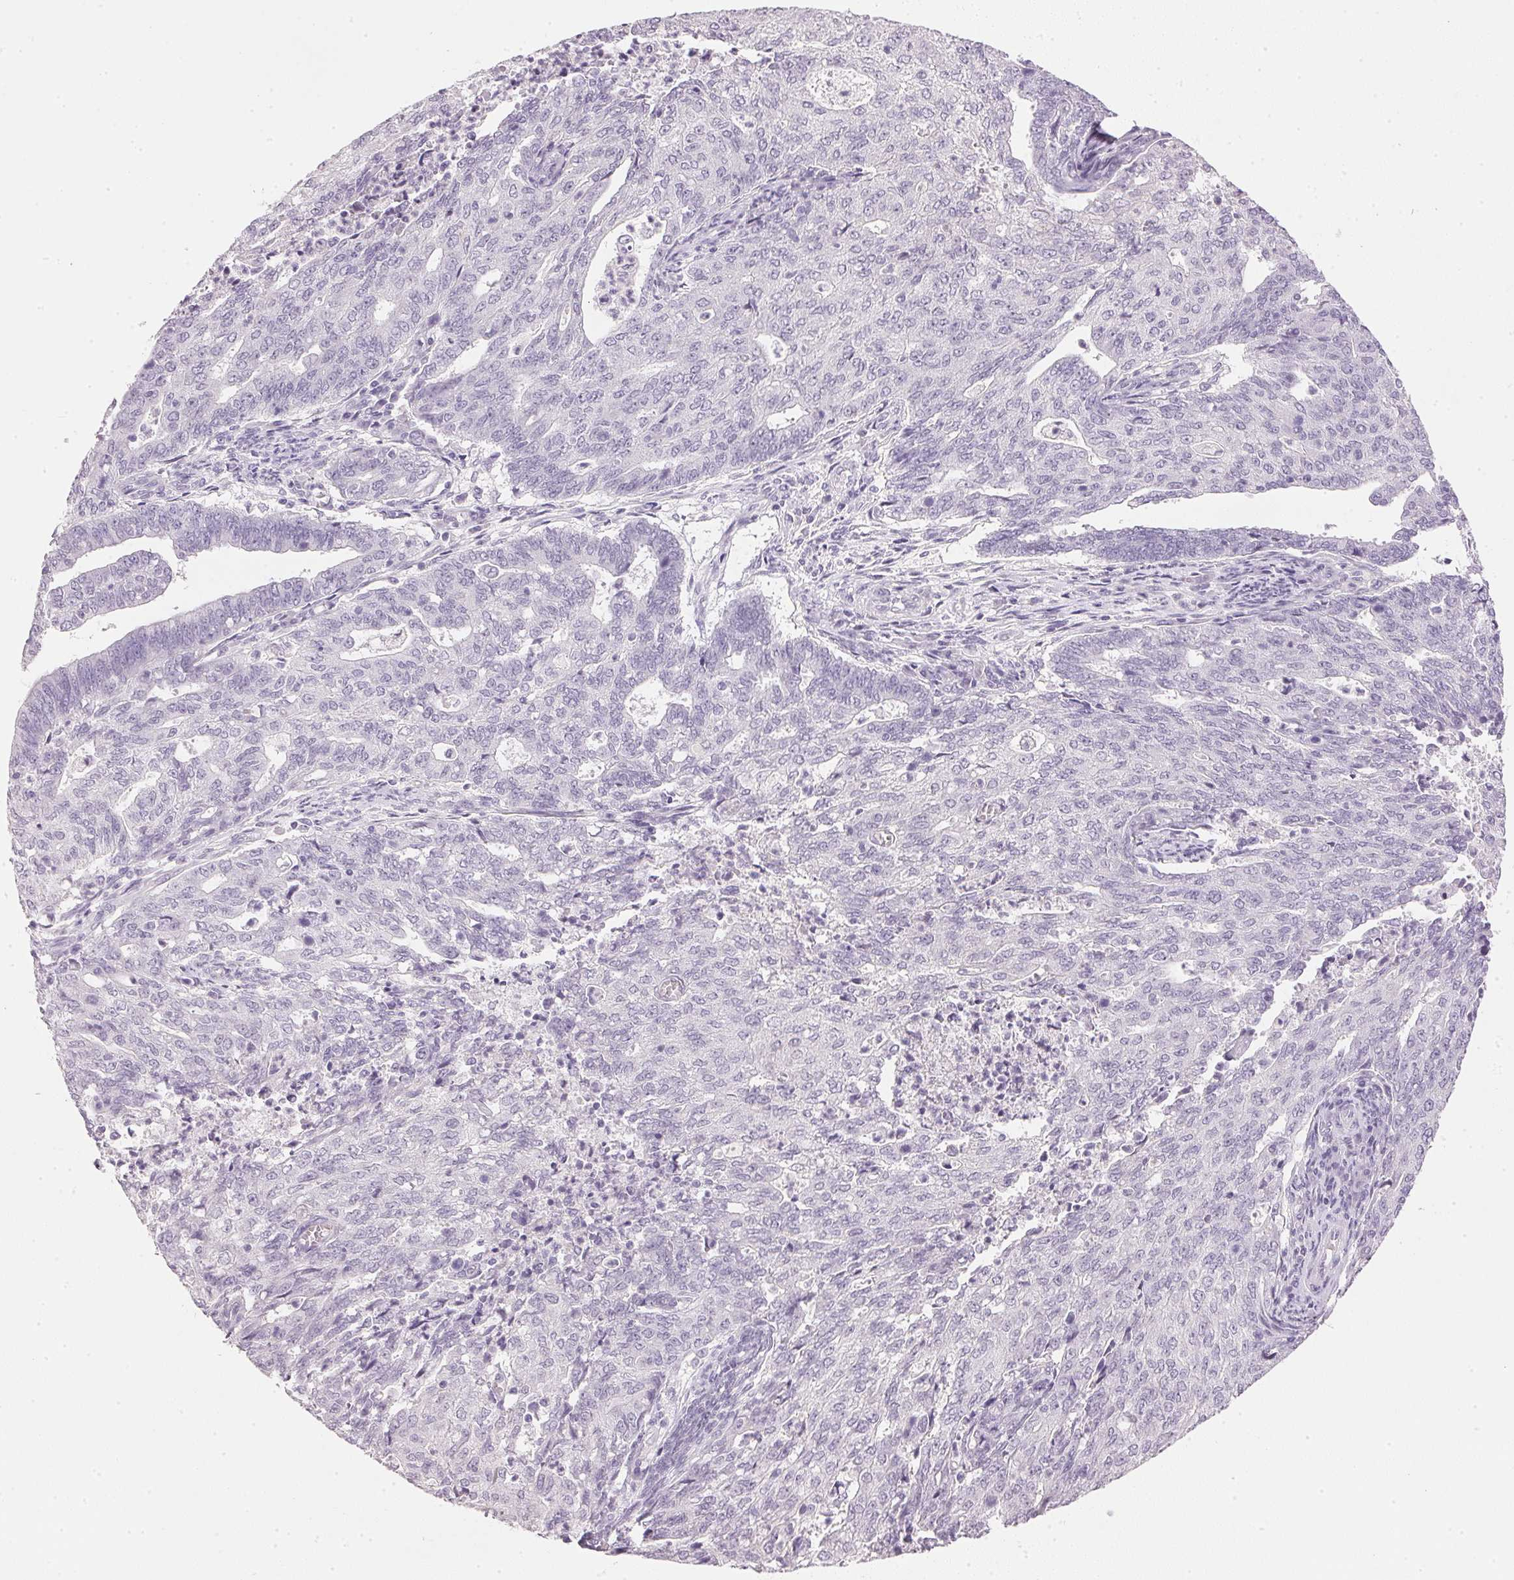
{"staining": {"intensity": "negative", "quantity": "none", "location": "none"}, "tissue": "endometrial cancer", "cell_type": "Tumor cells", "image_type": "cancer", "snomed": [{"axis": "morphology", "description": "Adenocarcinoma, NOS"}, {"axis": "topography", "description": "Endometrium"}], "caption": "An immunohistochemistry image of endometrial cancer is shown. There is no staining in tumor cells of endometrial cancer.", "gene": "IGFBP1", "patient": {"sex": "female", "age": 82}}